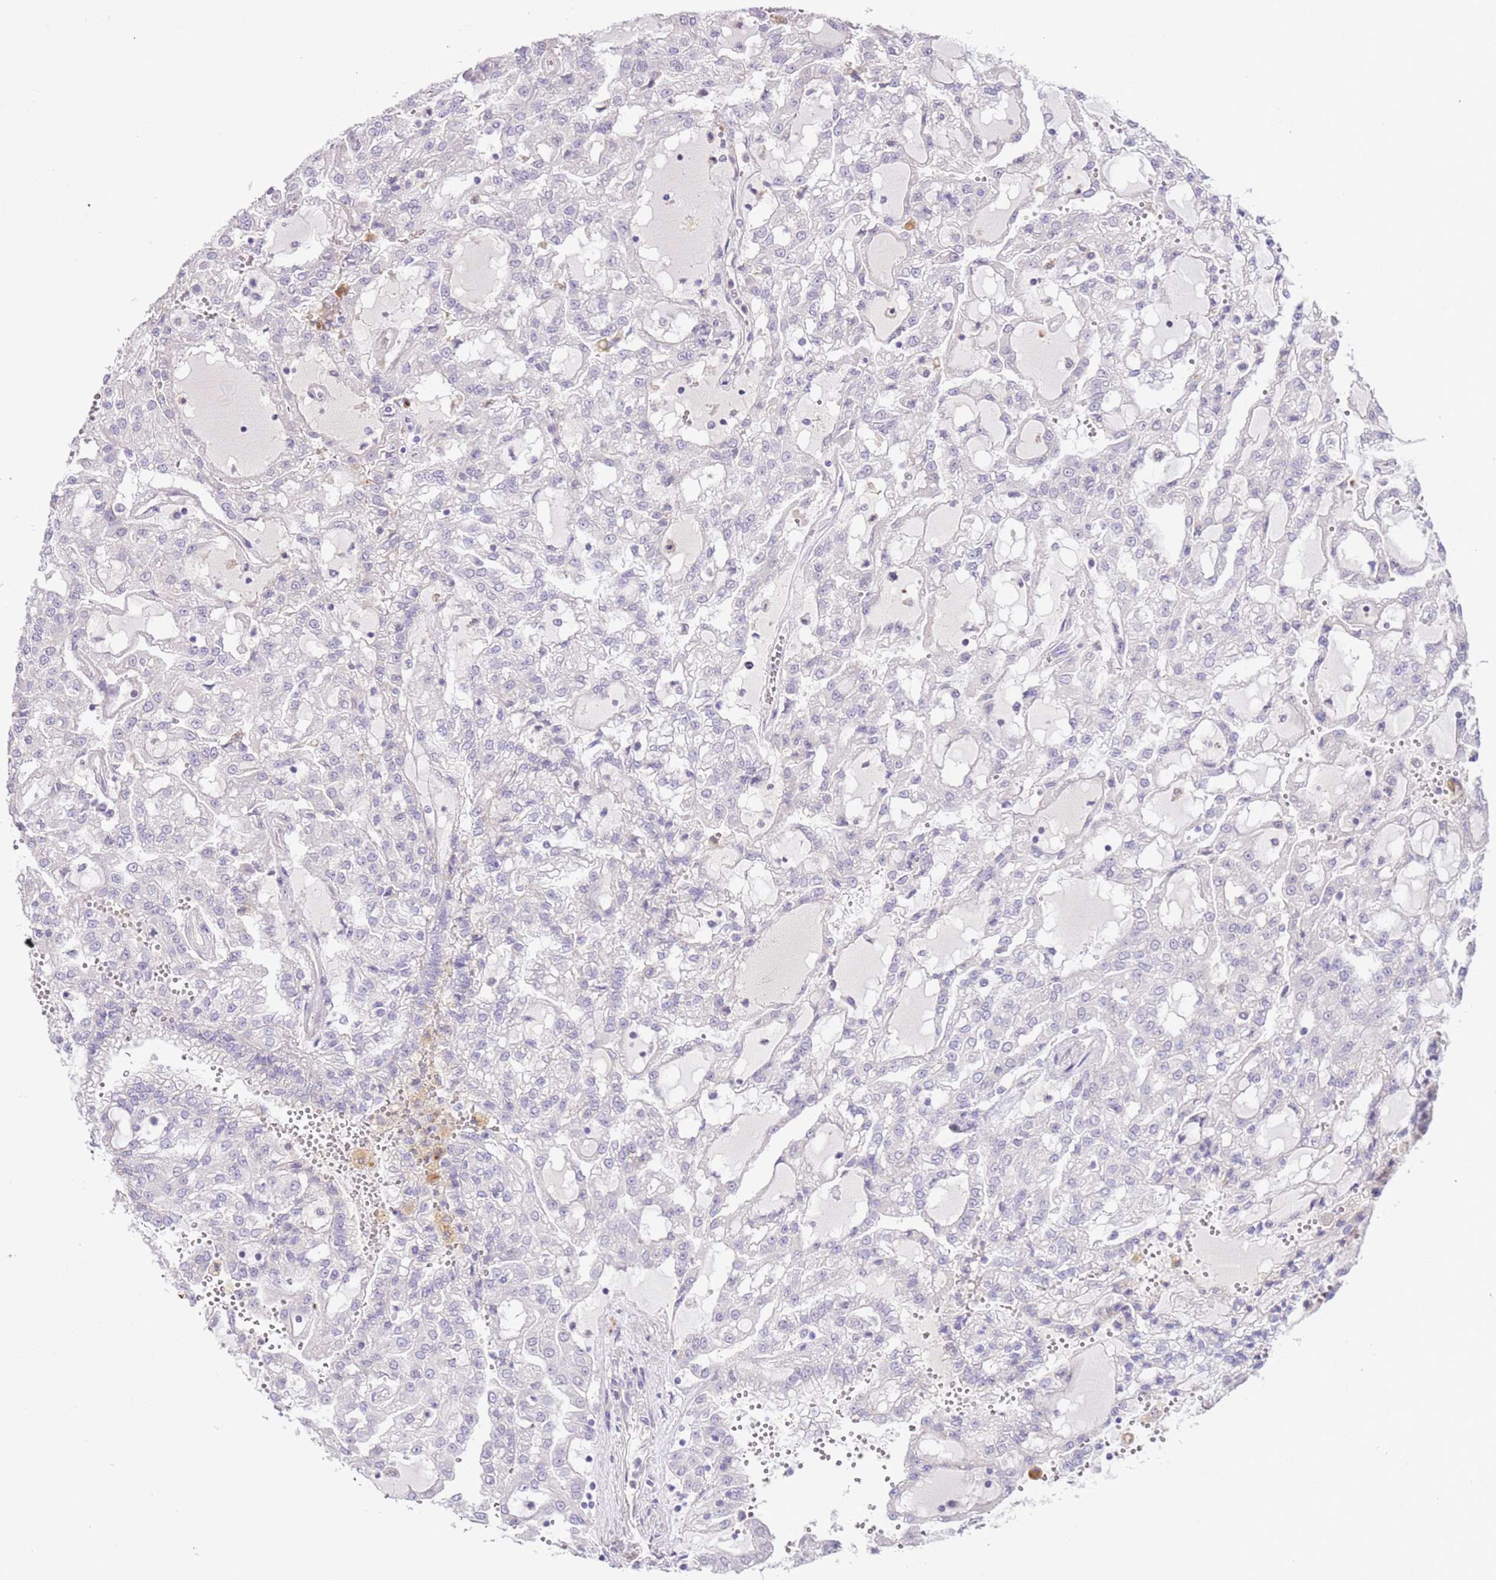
{"staining": {"intensity": "negative", "quantity": "none", "location": "none"}, "tissue": "renal cancer", "cell_type": "Tumor cells", "image_type": "cancer", "snomed": [{"axis": "morphology", "description": "Adenocarcinoma, NOS"}, {"axis": "topography", "description": "Kidney"}], "caption": "Immunohistochemistry (IHC) of human renal adenocarcinoma reveals no expression in tumor cells.", "gene": "ABHD17A", "patient": {"sex": "male", "age": 63}}